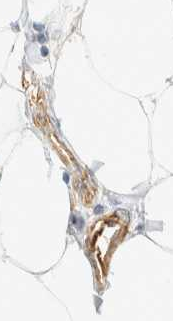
{"staining": {"intensity": "negative", "quantity": "none", "location": "none"}, "tissue": "adipose tissue", "cell_type": "Adipocytes", "image_type": "normal", "snomed": [{"axis": "morphology", "description": "Normal tissue, NOS"}, {"axis": "morphology", "description": "Adenocarcinoma, NOS"}, {"axis": "topography", "description": "Colon"}, {"axis": "topography", "description": "Peripheral nerve tissue"}], "caption": "IHC photomicrograph of unremarkable adipose tissue stained for a protein (brown), which shows no positivity in adipocytes. (IHC, brightfield microscopy, high magnification).", "gene": "OTOP2", "patient": {"sex": "male", "age": 14}}